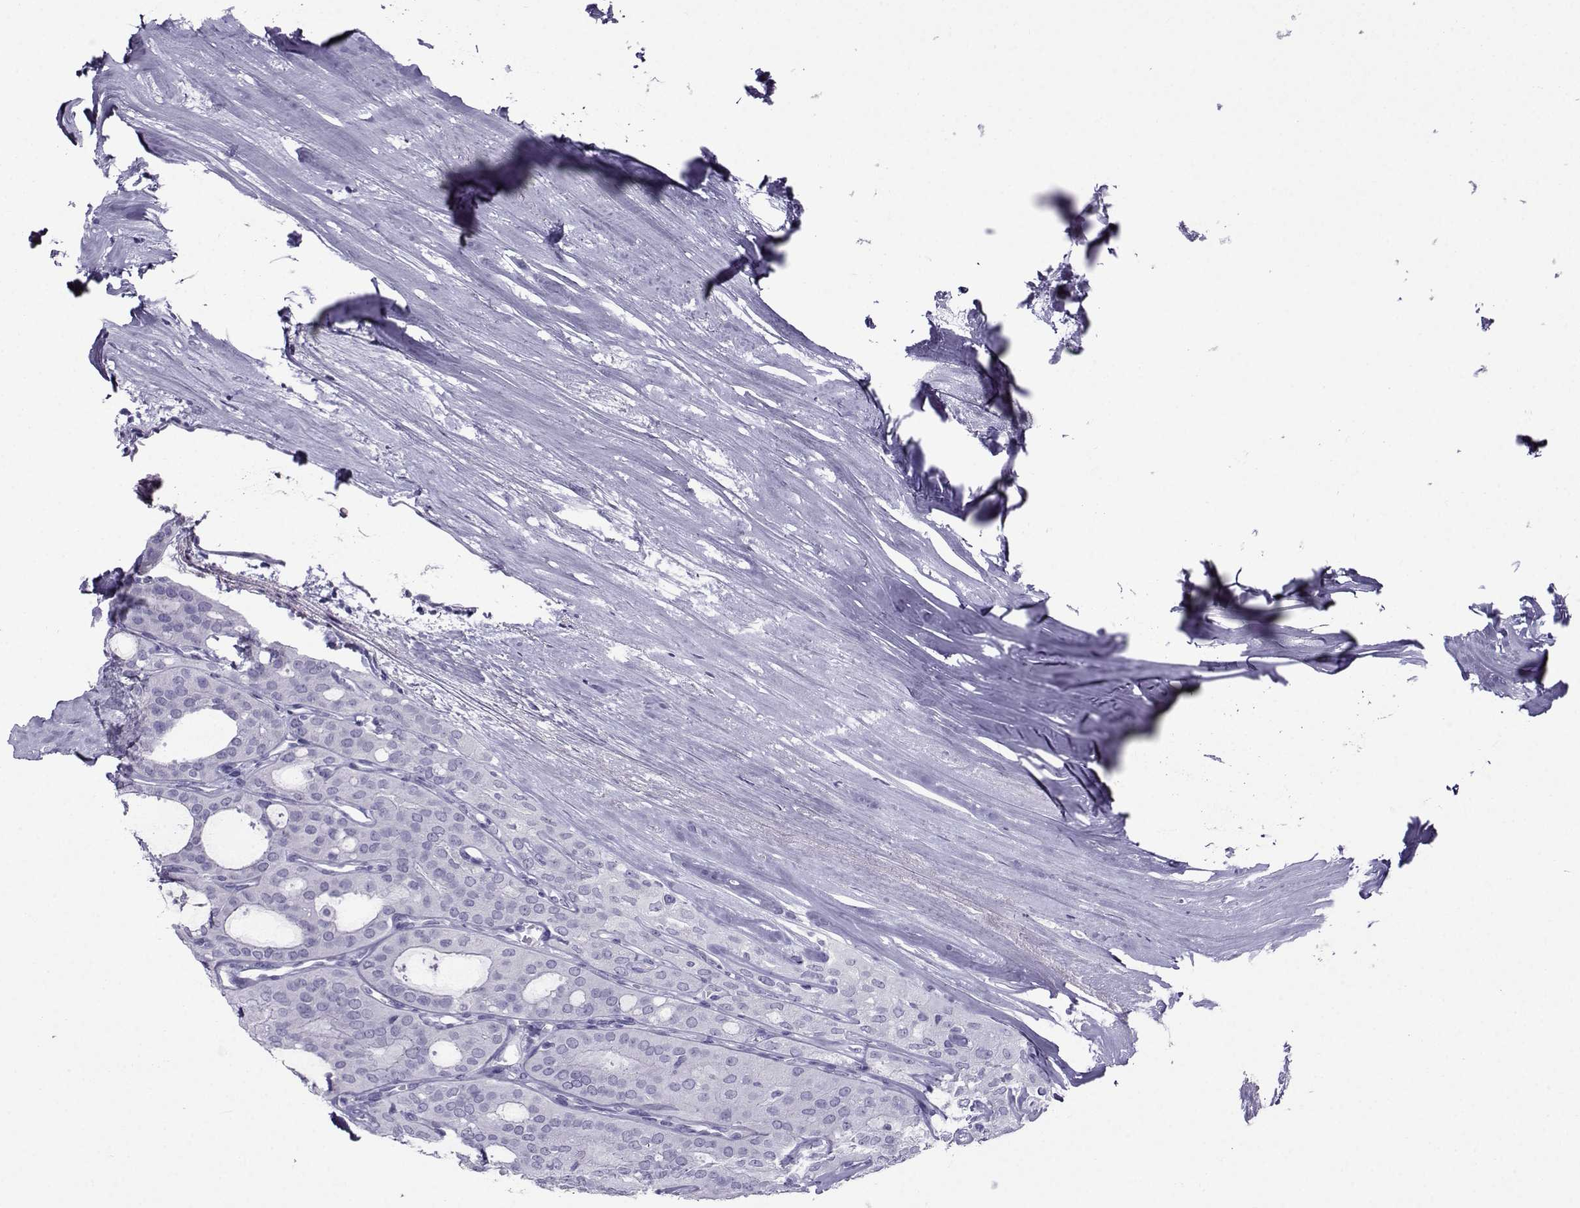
{"staining": {"intensity": "negative", "quantity": "none", "location": "none"}, "tissue": "thyroid cancer", "cell_type": "Tumor cells", "image_type": "cancer", "snomed": [{"axis": "morphology", "description": "Follicular adenoma carcinoma, NOS"}, {"axis": "topography", "description": "Thyroid gland"}], "caption": "Tumor cells are negative for brown protein staining in follicular adenoma carcinoma (thyroid).", "gene": "CRYBB1", "patient": {"sex": "male", "age": 75}}